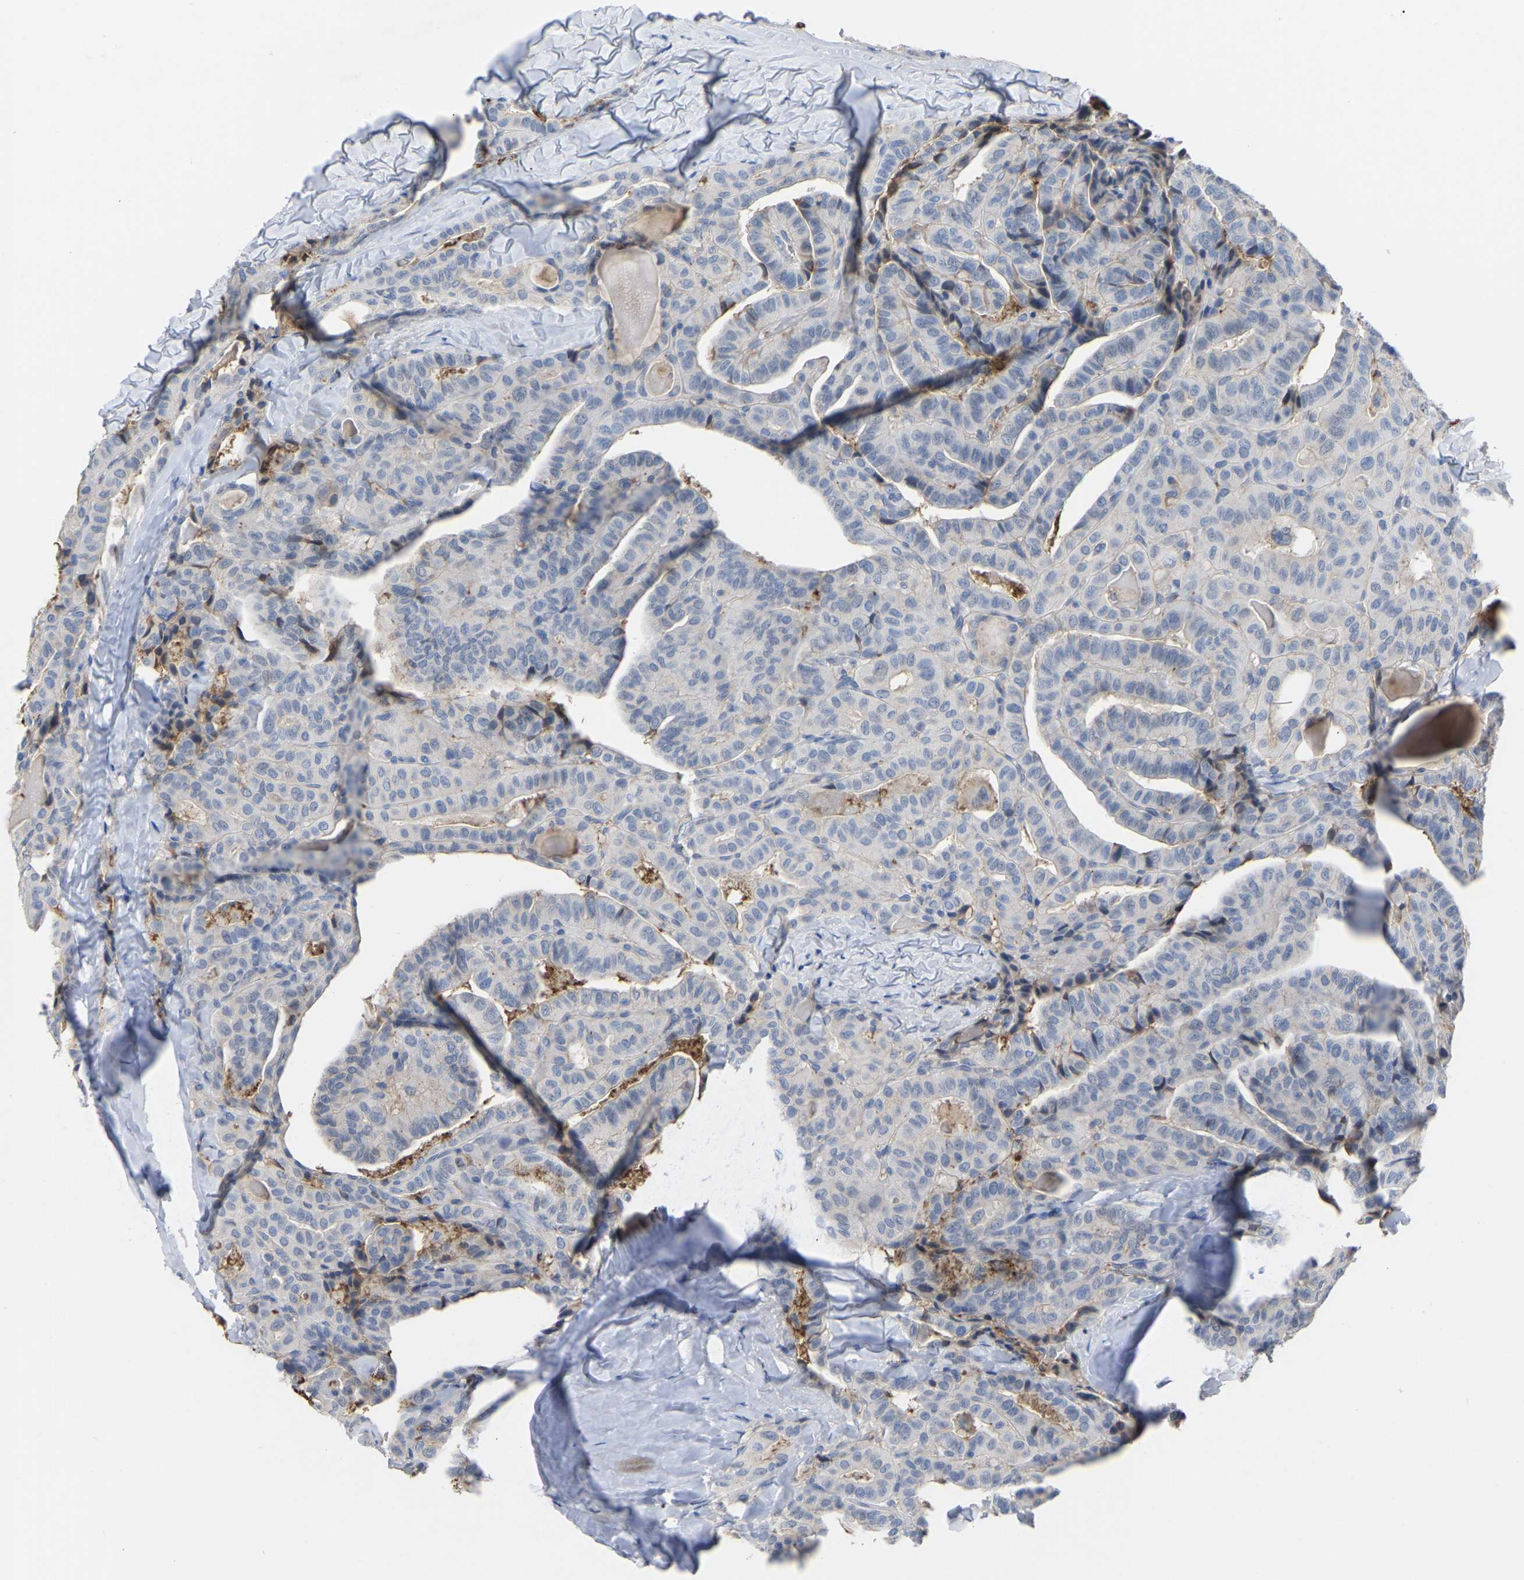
{"staining": {"intensity": "negative", "quantity": "none", "location": "none"}, "tissue": "thyroid cancer", "cell_type": "Tumor cells", "image_type": "cancer", "snomed": [{"axis": "morphology", "description": "Papillary adenocarcinoma, NOS"}, {"axis": "topography", "description": "Thyroid gland"}], "caption": "The micrograph displays no staining of tumor cells in thyroid papillary adenocarcinoma.", "gene": "ZNF449", "patient": {"sex": "male", "age": 77}}